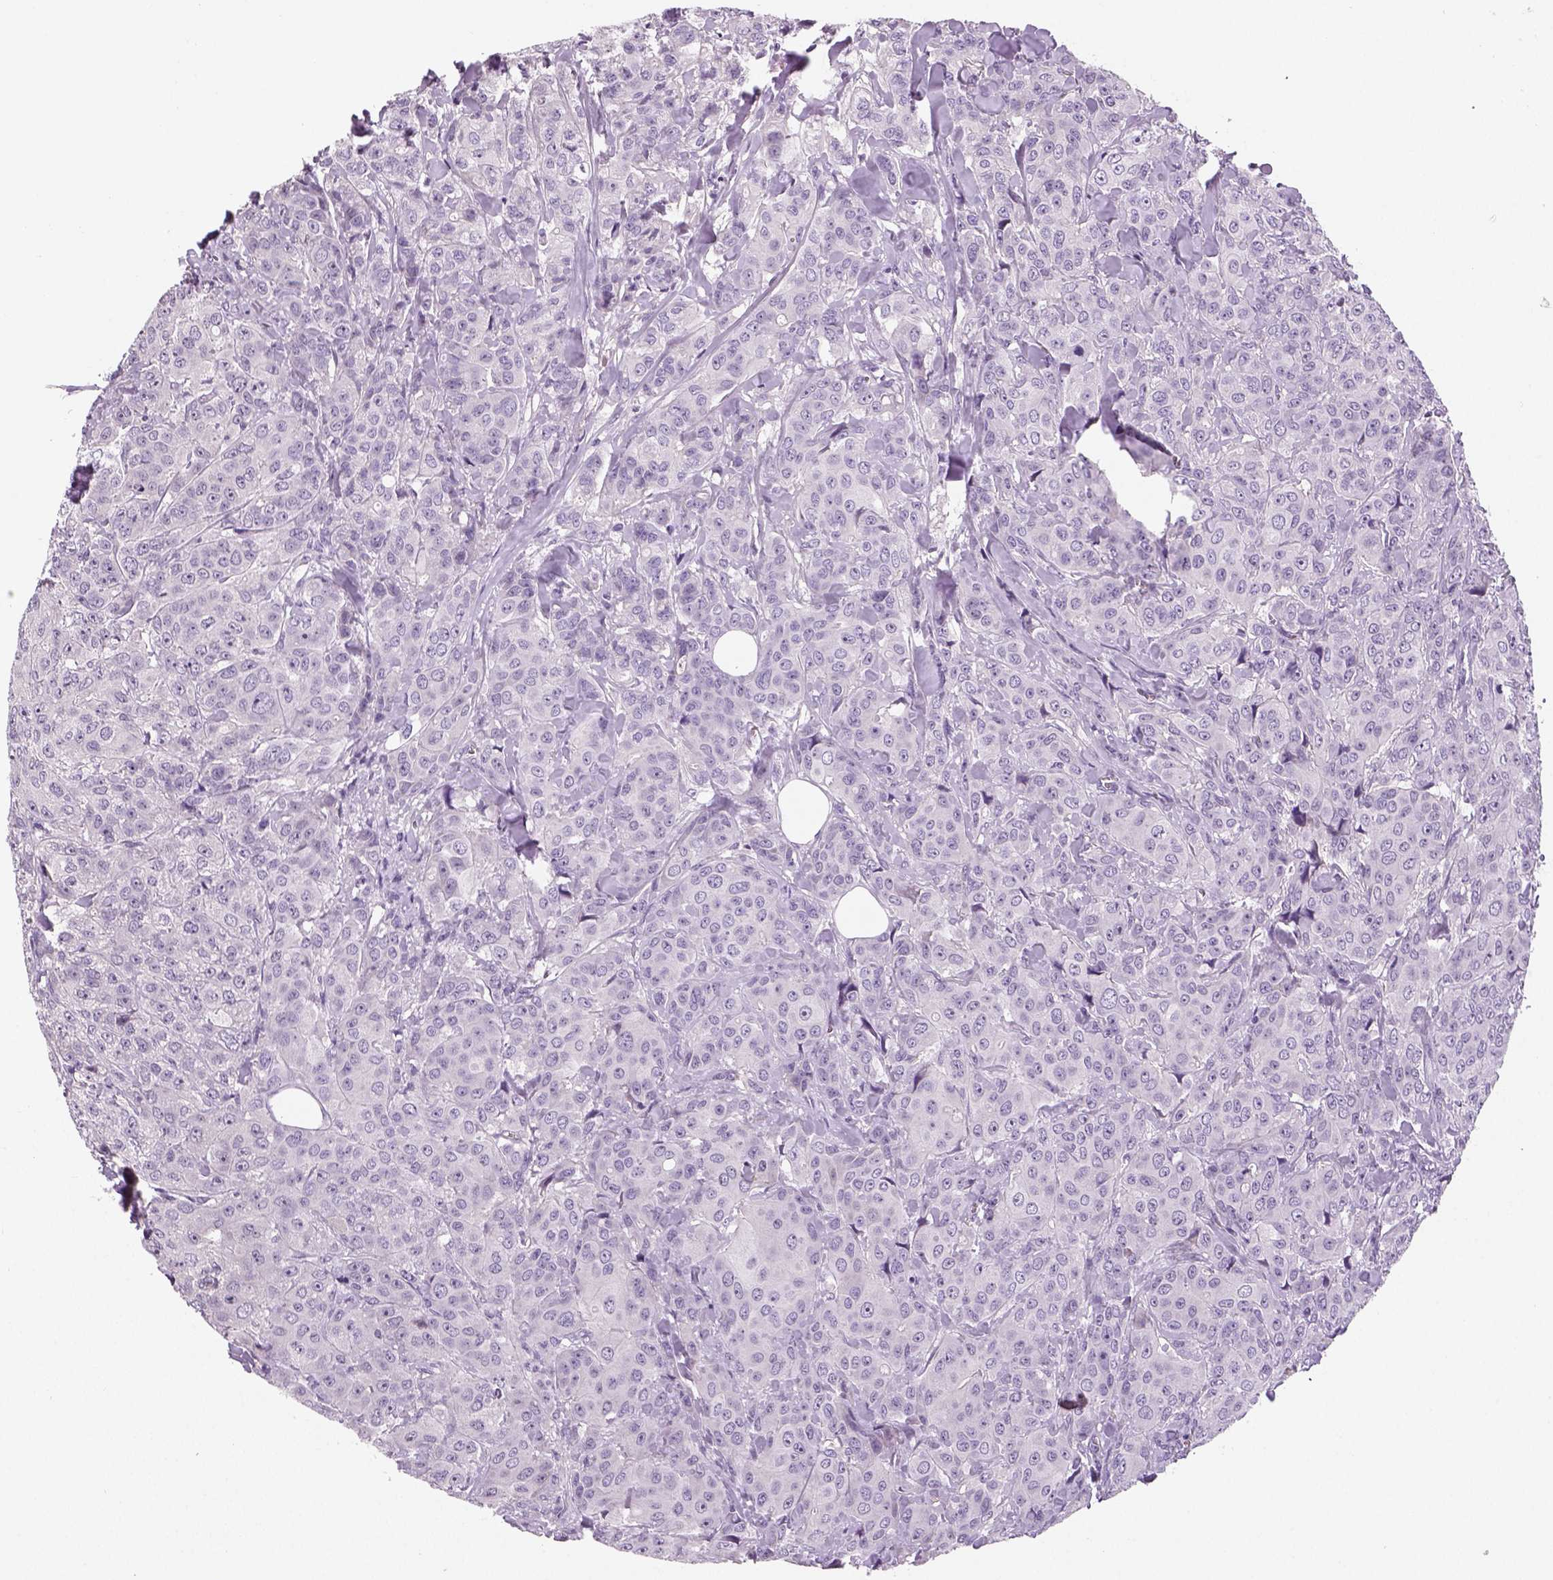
{"staining": {"intensity": "negative", "quantity": "none", "location": "none"}, "tissue": "breast cancer", "cell_type": "Tumor cells", "image_type": "cancer", "snomed": [{"axis": "morphology", "description": "Duct carcinoma"}, {"axis": "topography", "description": "Breast"}], "caption": "An IHC histopathology image of breast intraductal carcinoma is shown. There is no staining in tumor cells of breast intraductal carcinoma. The staining was performed using DAB to visualize the protein expression in brown, while the nuclei were stained in blue with hematoxylin (Magnification: 20x).", "gene": "TSPAN7", "patient": {"sex": "female", "age": 43}}